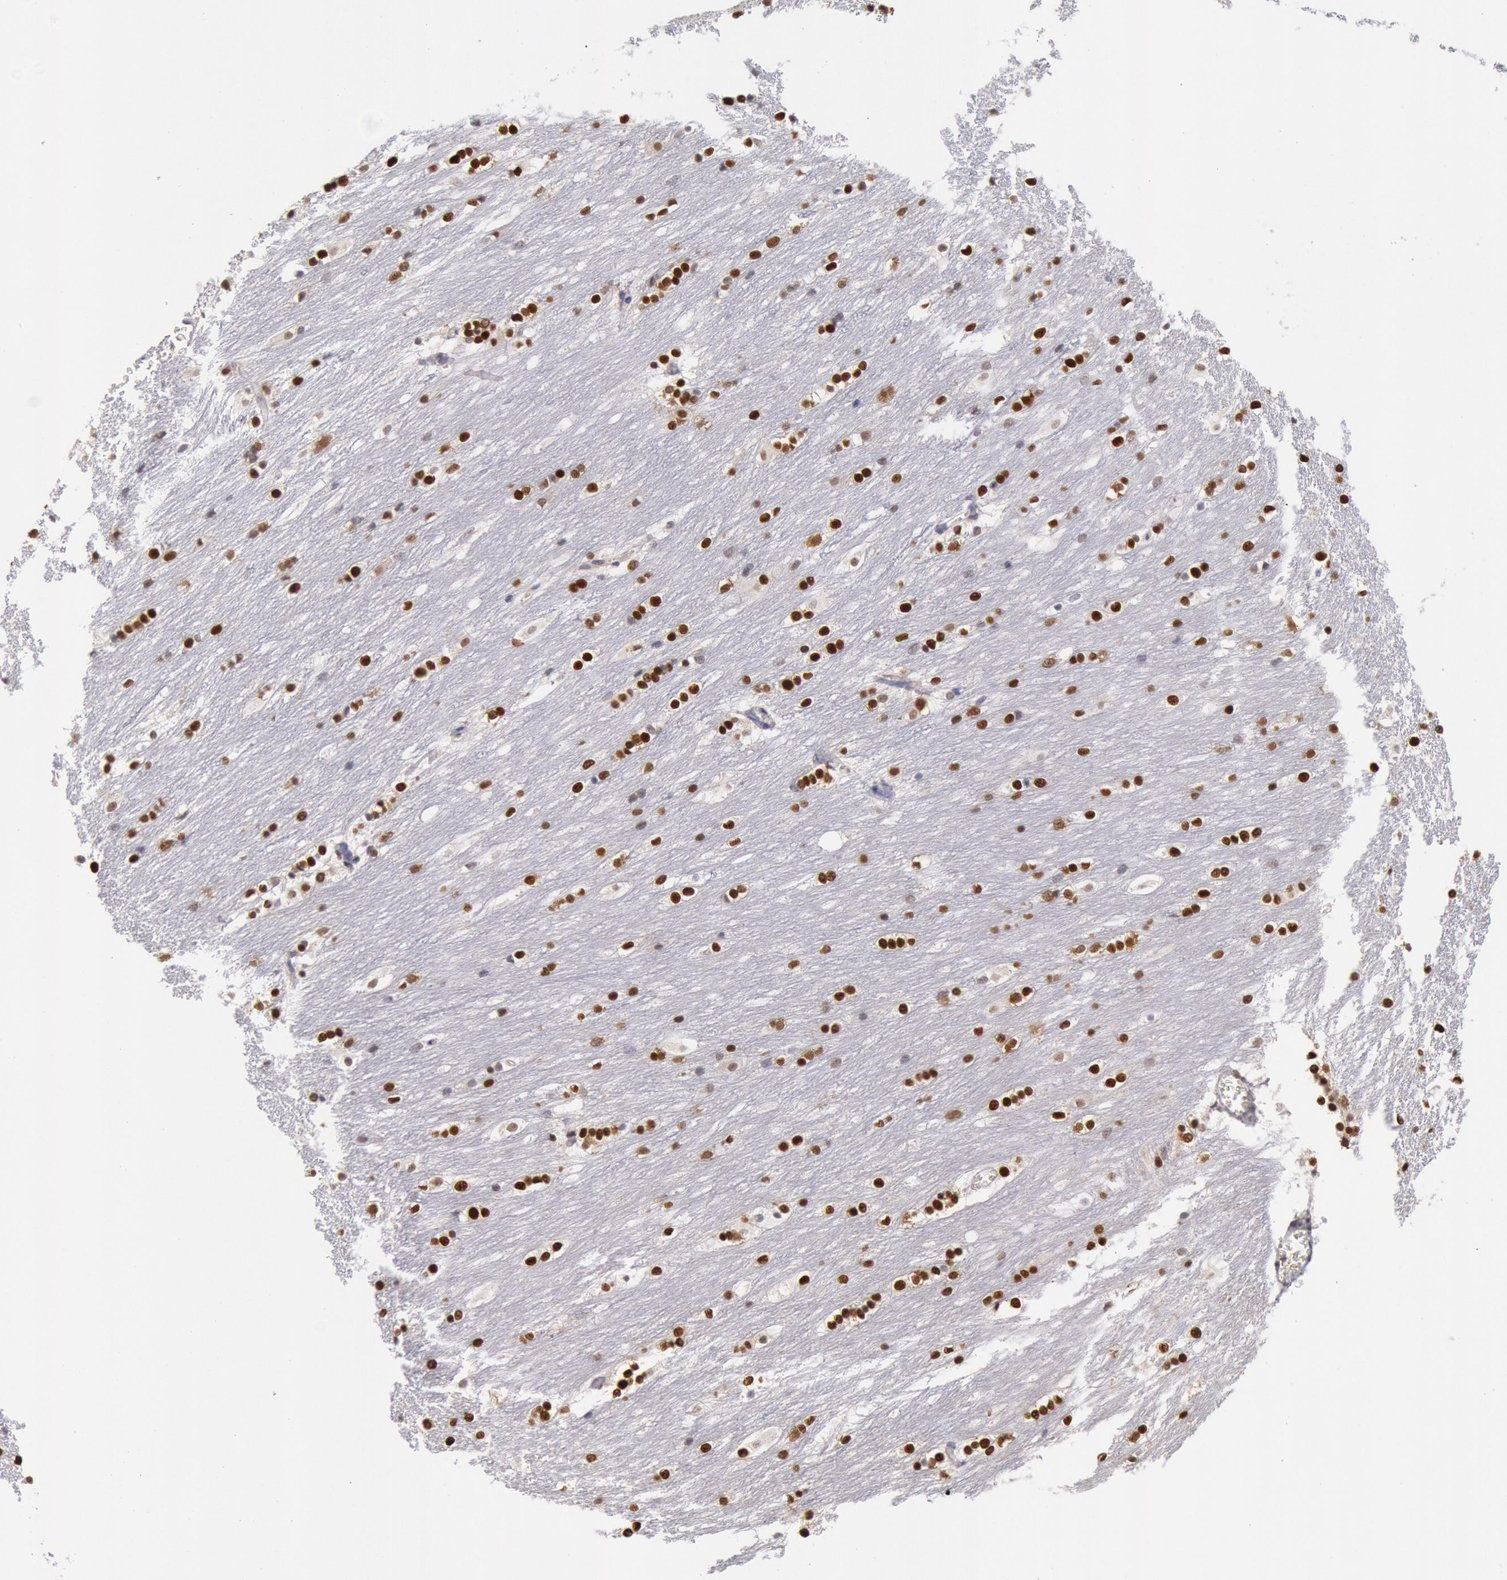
{"staining": {"intensity": "strong", "quantity": ">75%", "location": "nuclear"}, "tissue": "caudate", "cell_type": "Glial cells", "image_type": "normal", "snomed": [{"axis": "morphology", "description": "Normal tissue, NOS"}, {"axis": "topography", "description": "Lateral ventricle wall"}], "caption": "An image of caudate stained for a protein displays strong nuclear brown staining in glial cells.", "gene": "RPS6KA5", "patient": {"sex": "female", "age": 19}}